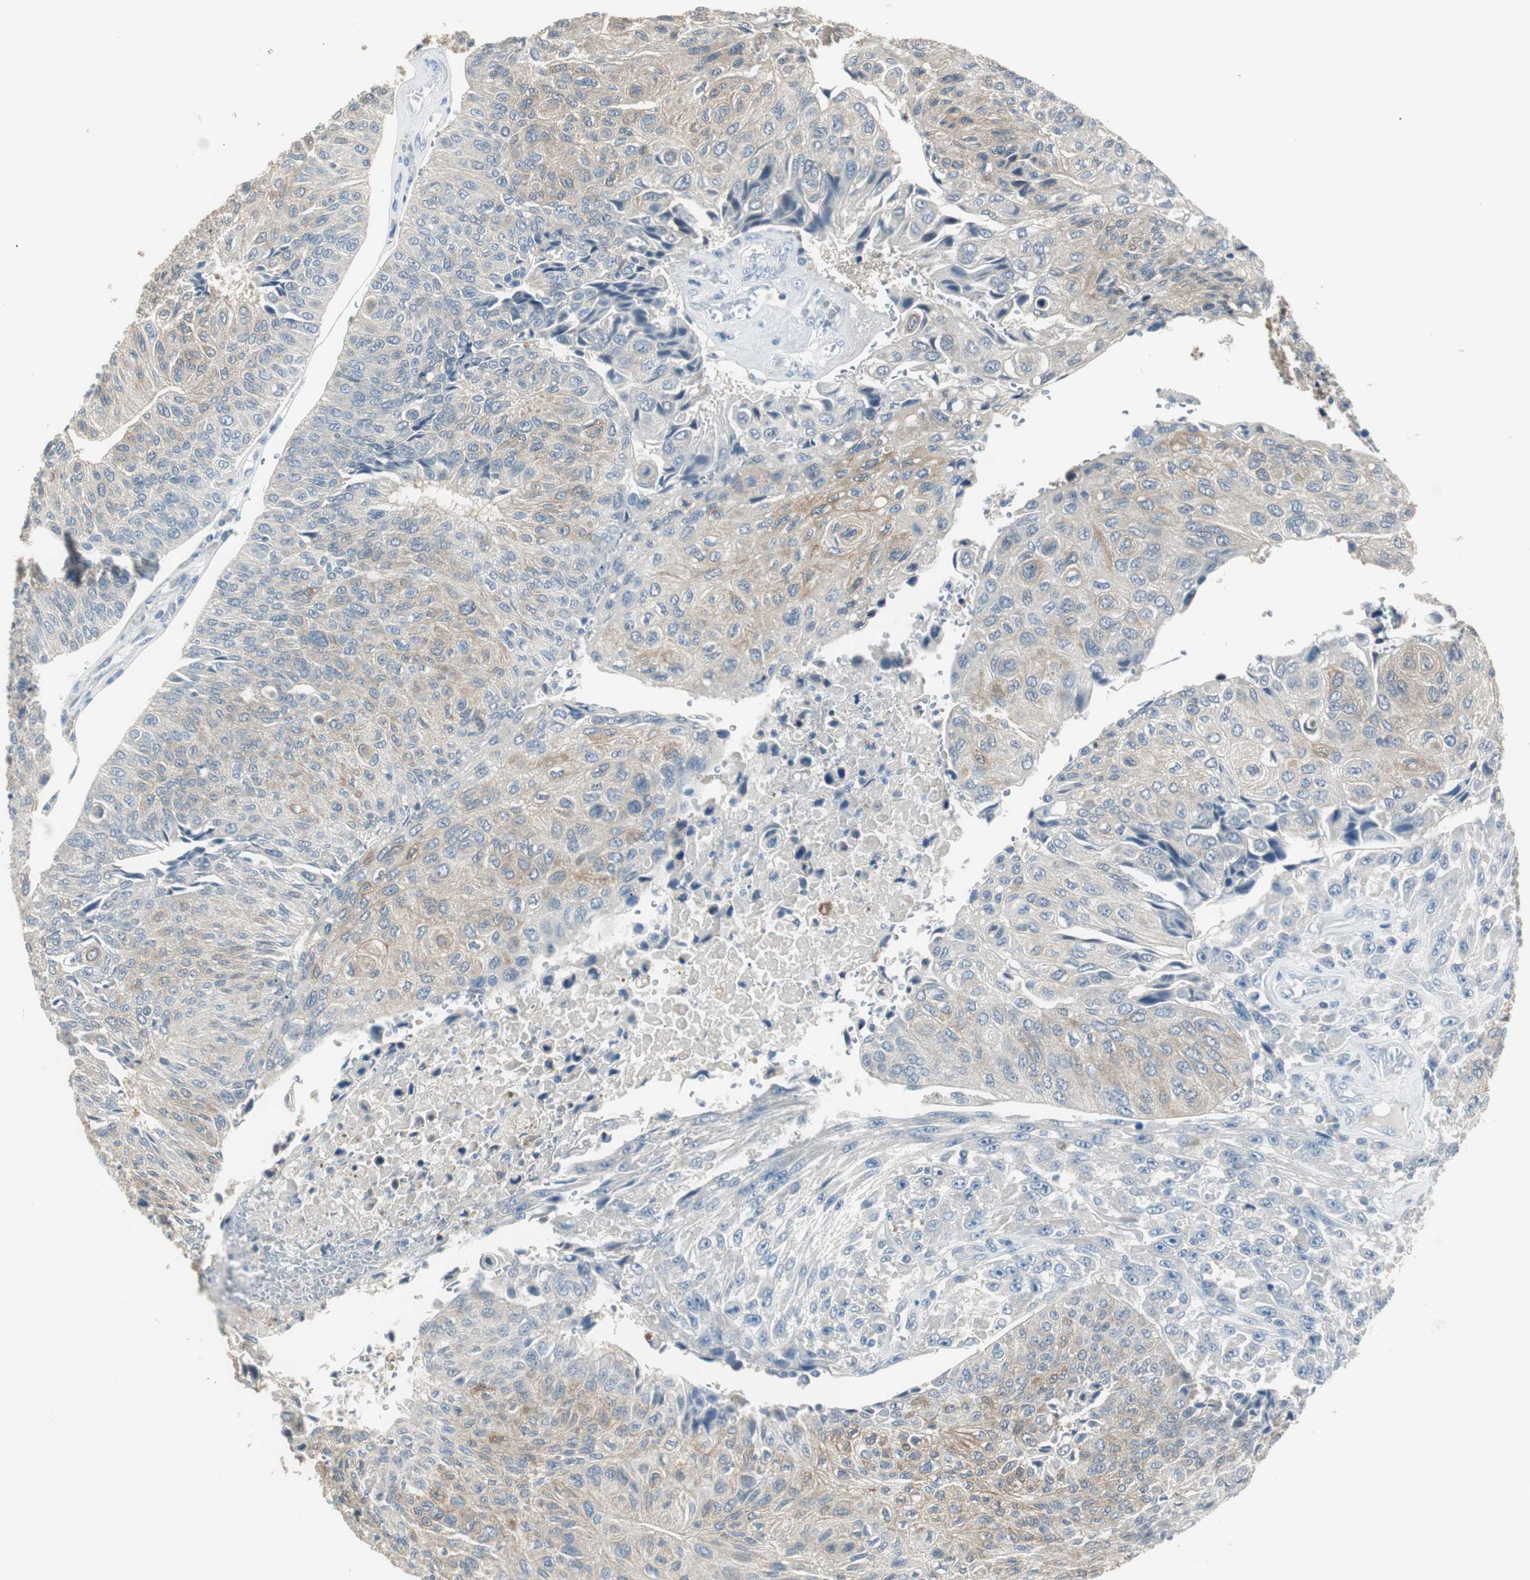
{"staining": {"intensity": "weak", "quantity": "25%-75%", "location": "cytoplasmic/membranous"}, "tissue": "urothelial cancer", "cell_type": "Tumor cells", "image_type": "cancer", "snomed": [{"axis": "morphology", "description": "Urothelial carcinoma, High grade"}, {"axis": "topography", "description": "Urinary bladder"}], "caption": "This is an image of IHC staining of urothelial cancer, which shows weak expression in the cytoplasmic/membranous of tumor cells.", "gene": "MSTO1", "patient": {"sex": "male", "age": 66}}